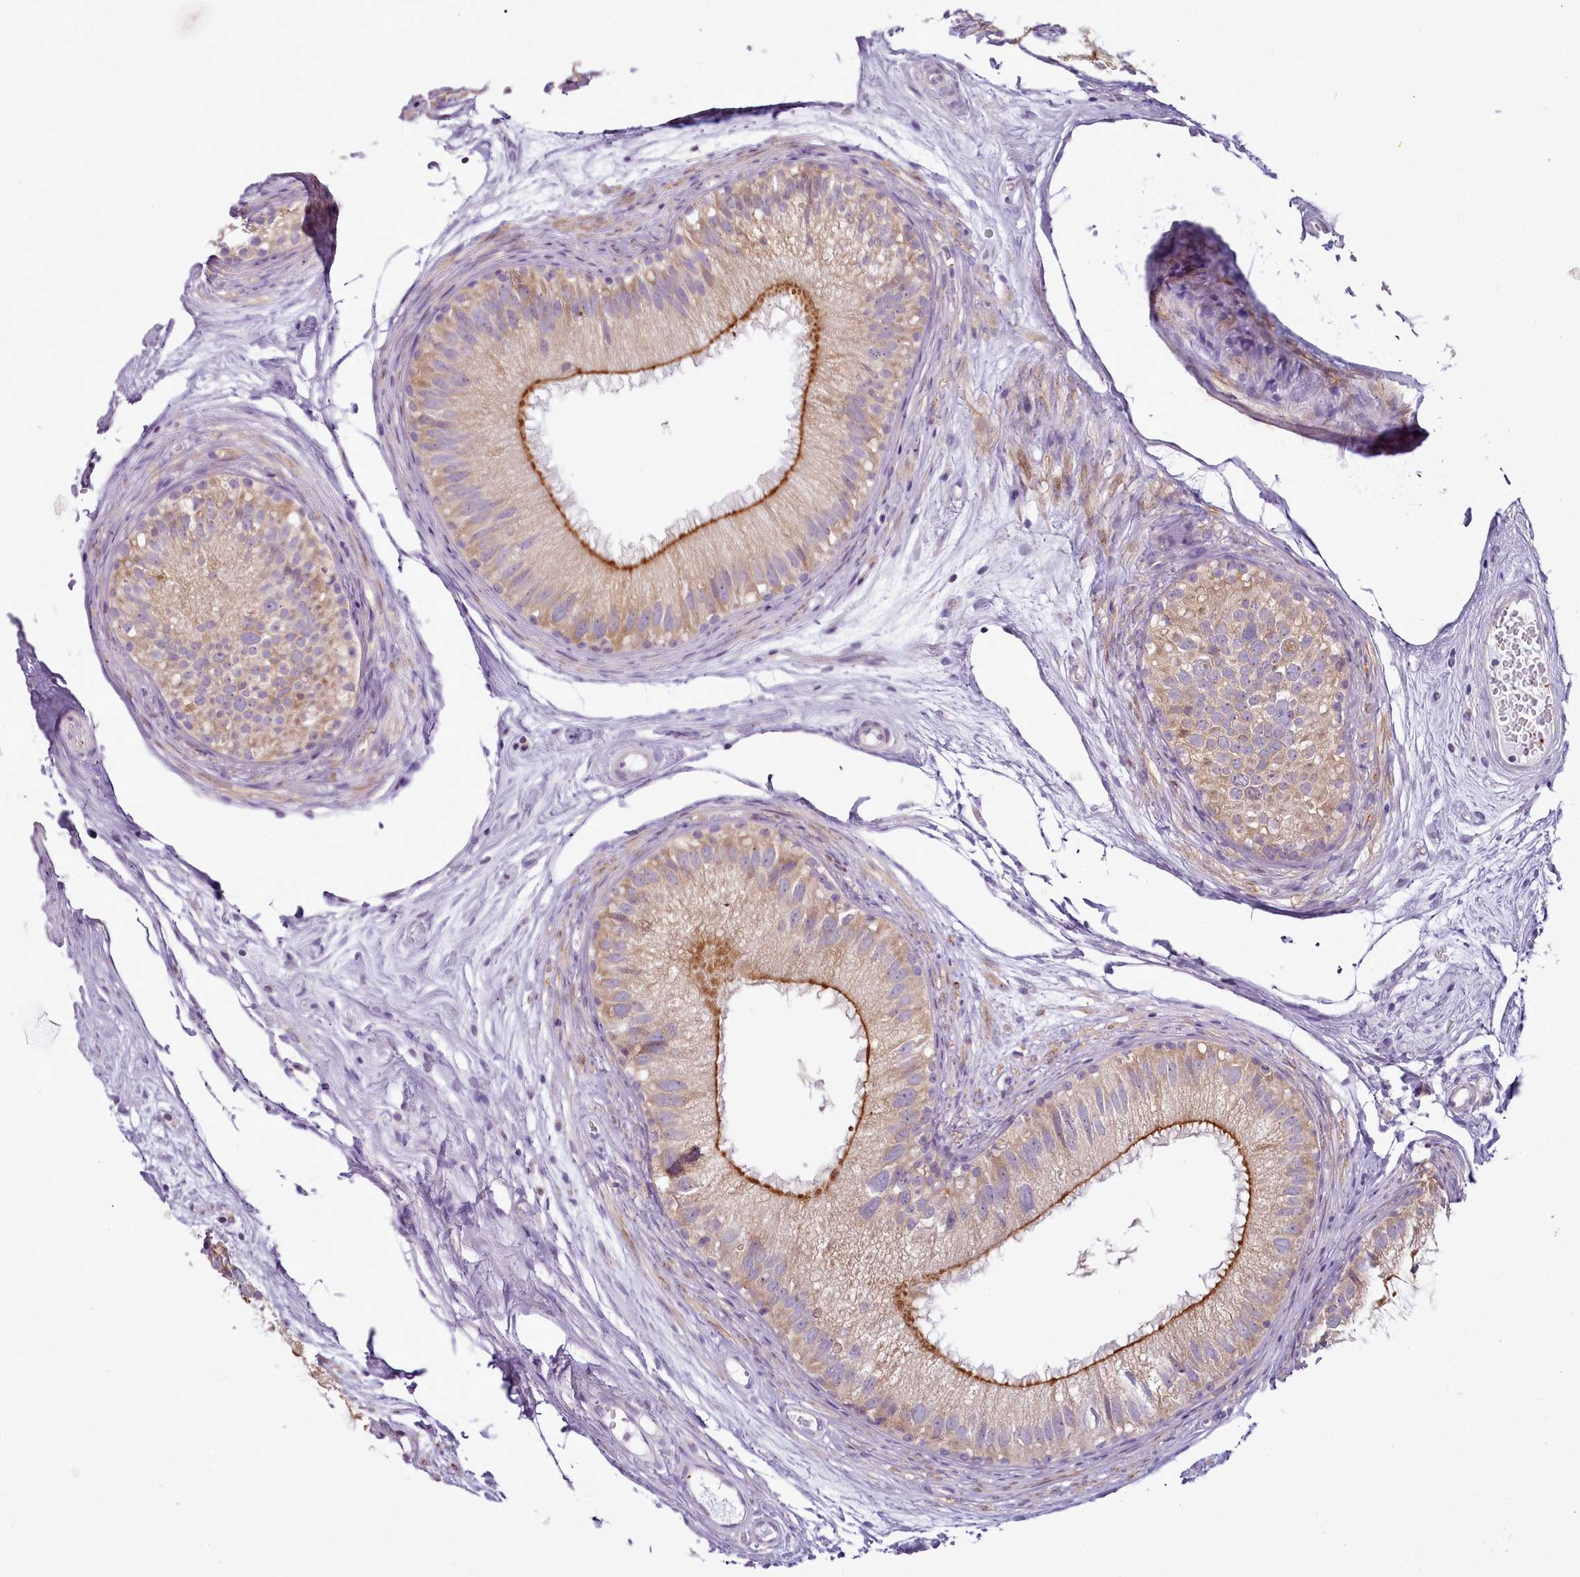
{"staining": {"intensity": "strong", "quantity": "25%-75%", "location": "cytoplasmic/membranous"}, "tissue": "epididymis", "cell_type": "Glandular cells", "image_type": "normal", "snomed": [{"axis": "morphology", "description": "Normal tissue, NOS"}, {"axis": "topography", "description": "Epididymis"}], "caption": "Immunohistochemistry (IHC) of benign human epididymis exhibits high levels of strong cytoplasmic/membranous positivity in approximately 25%-75% of glandular cells. The protein of interest is shown in brown color, while the nuclei are stained blue.", "gene": "CAPN7", "patient": {"sex": "male", "age": 77}}